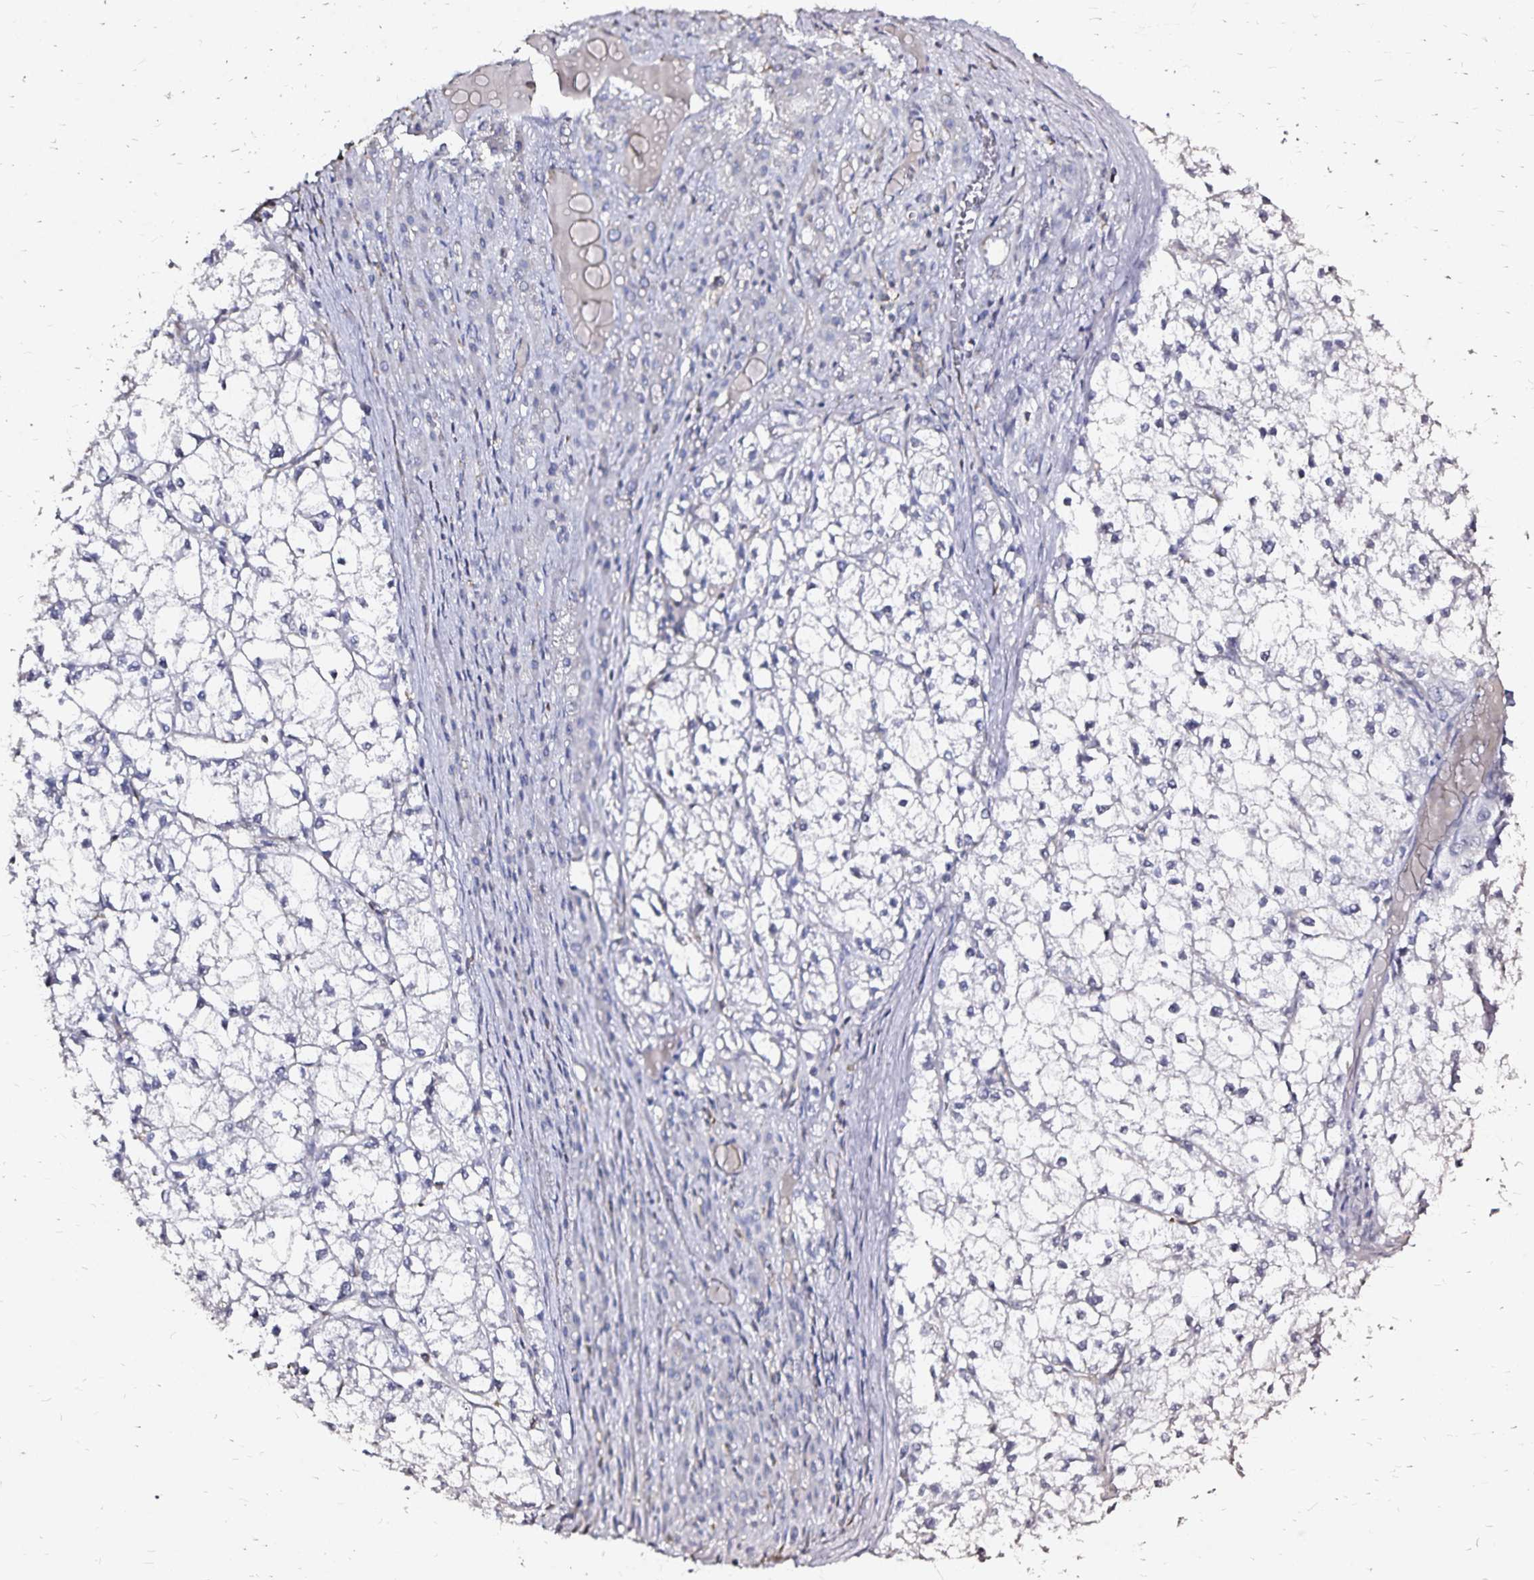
{"staining": {"intensity": "negative", "quantity": "none", "location": "none"}, "tissue": "liver cancer", "cell_type": "Tumor cells", "image_type": "cancer", "snomed": [{"axis": "morphology", "description": "Carcinoma, Hepatocellular, NOS"}, {"axis": "topography", "description": "Liver"}], "caption": "This is a micrograph of immunohistochemistry staining of liver cancer (hepatocellular carcinoma), which shows no positivity in tumor cells.", "gene": "SLC5A1", "patient": {"sex": "female", "age": 43}}